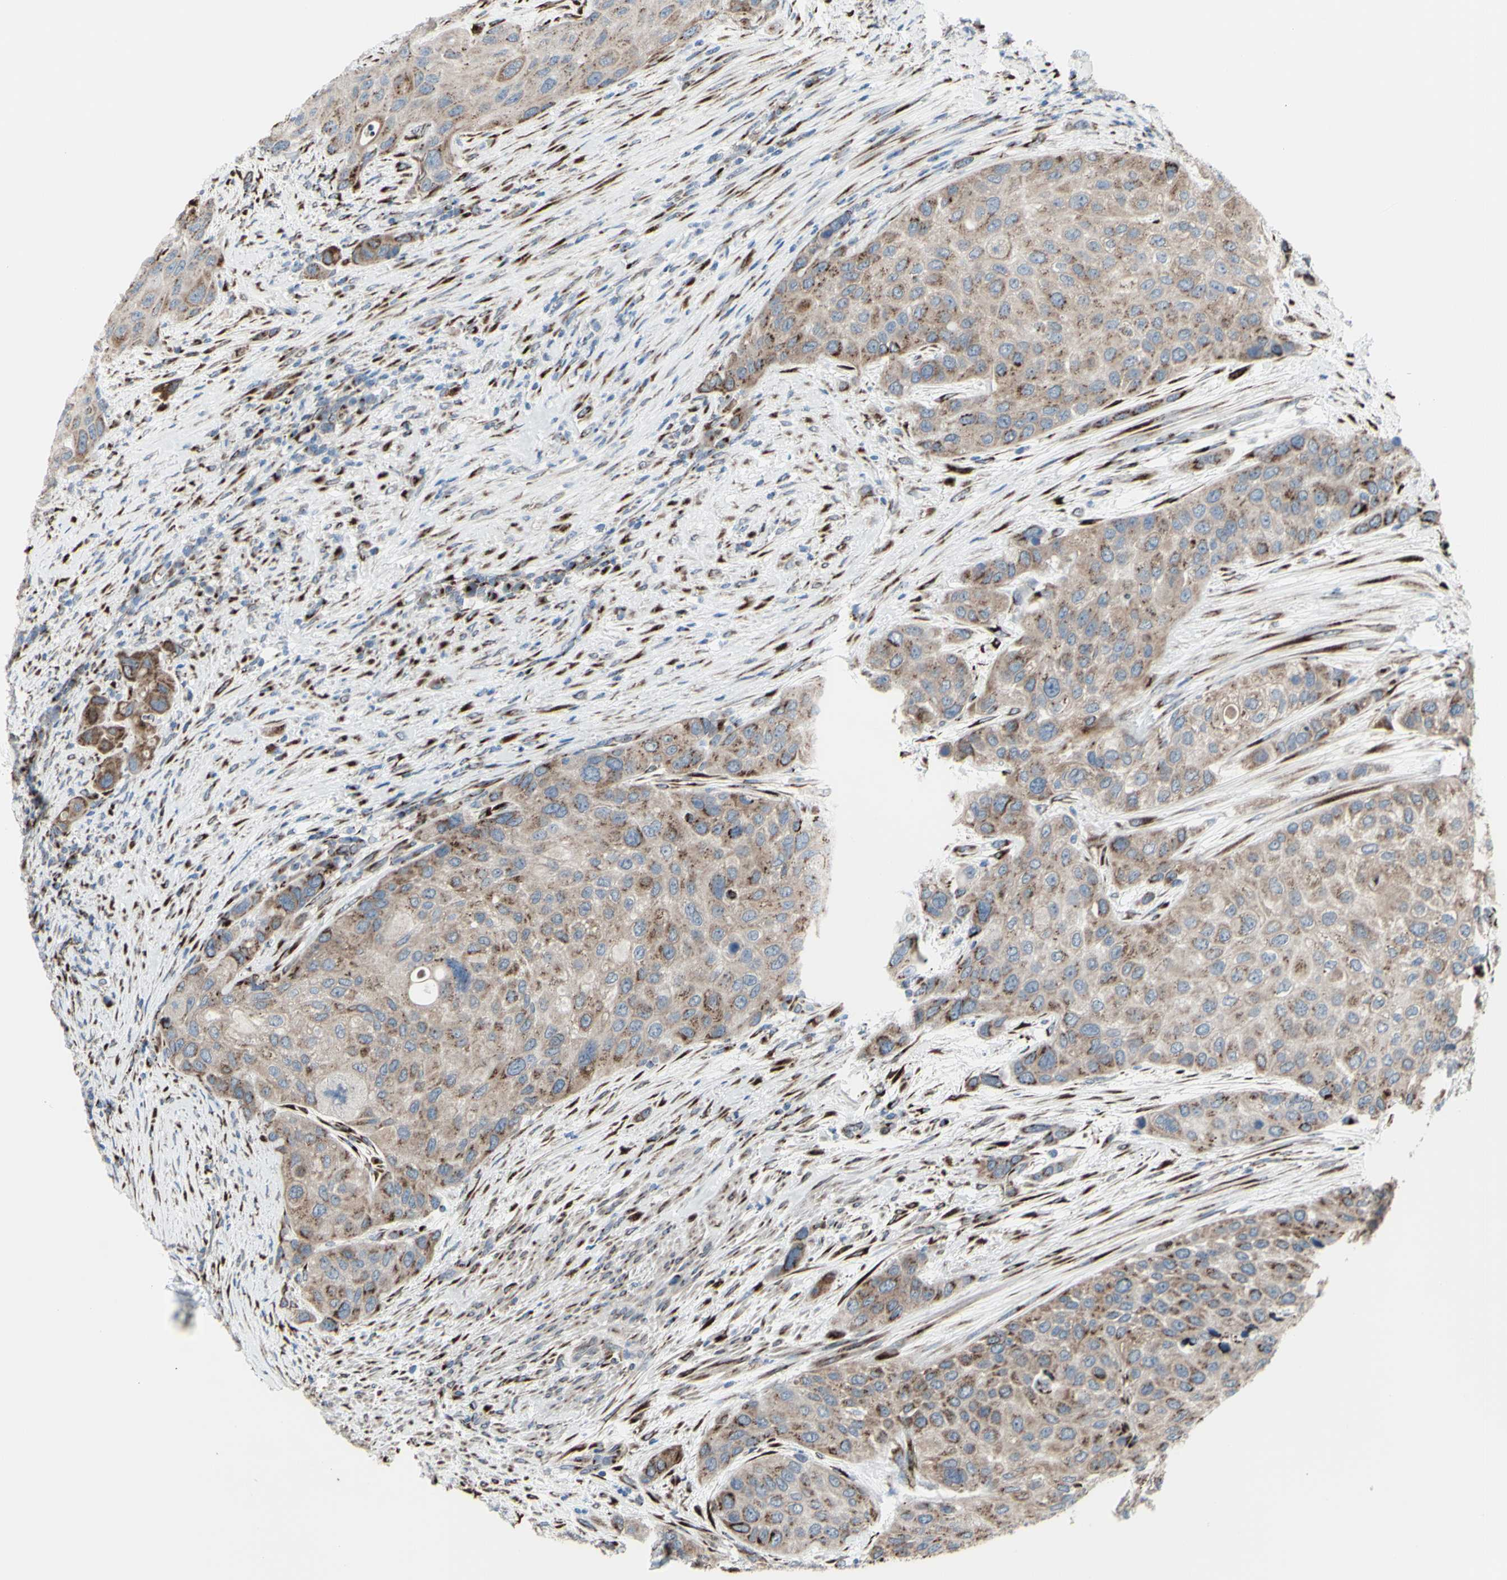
{"staining": {"intensity": "moderate", "quantity": ">75%", "location": "cytoplasmic/membranous"}, "tissue": "urothelial cancer", "cell_type": "Tumor cells", "image_type": "cancer", "snomed": [{"axis": "morphology", "description": "Urothelial carcinoma, High grade"}, {"axis": "topography", "description": "Urinary bladder"}], "caption": "Immunohistochemistry of human urothelial cancer reveals medium levels of moderate cytoplasmic/membranous expression in about >75% of tumor cells.", "gene": "GLG1", "patient": {"sex": "female", "age": 56}}